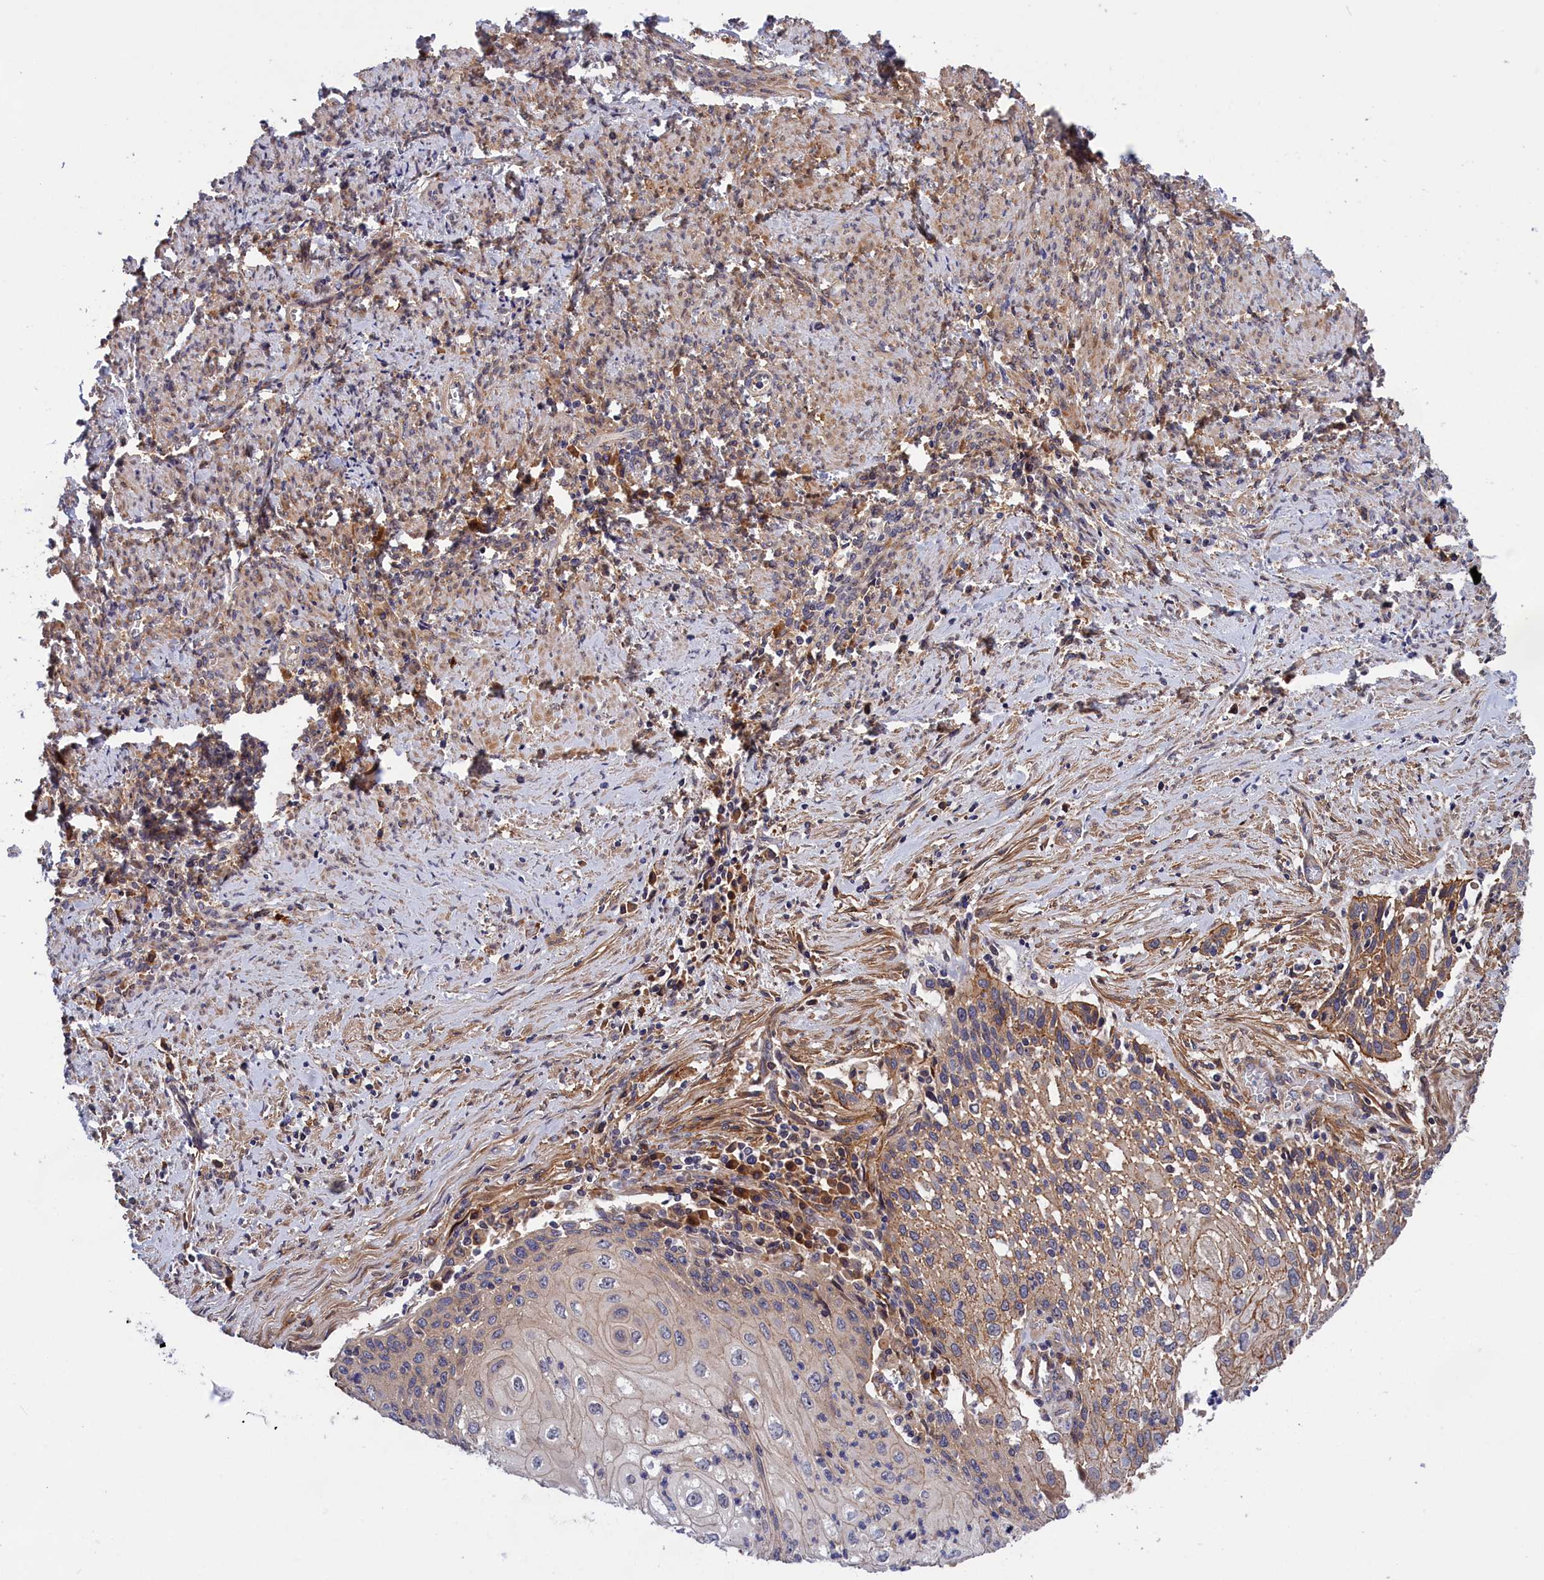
{"staining": {"intensity": "weak", "quantity": "<25%", "location": "cytoplasmic/membranous"}, "tissue": "cervical cancer", "cell_type": "Tumor cells", "image_type": "cancer", "snomed": [{"axis": "morphology", "description": "Squamous cell carcinoma, NOS"}, {"axis": "topography", "description": "Cervix"}], "caption": "Immunohistochemical staining of cervical squamous cell carcinoma shows no significant positivity in tumor cells.", "gene": "CRACD", "patient": {"sex": "female", "age": 67}}